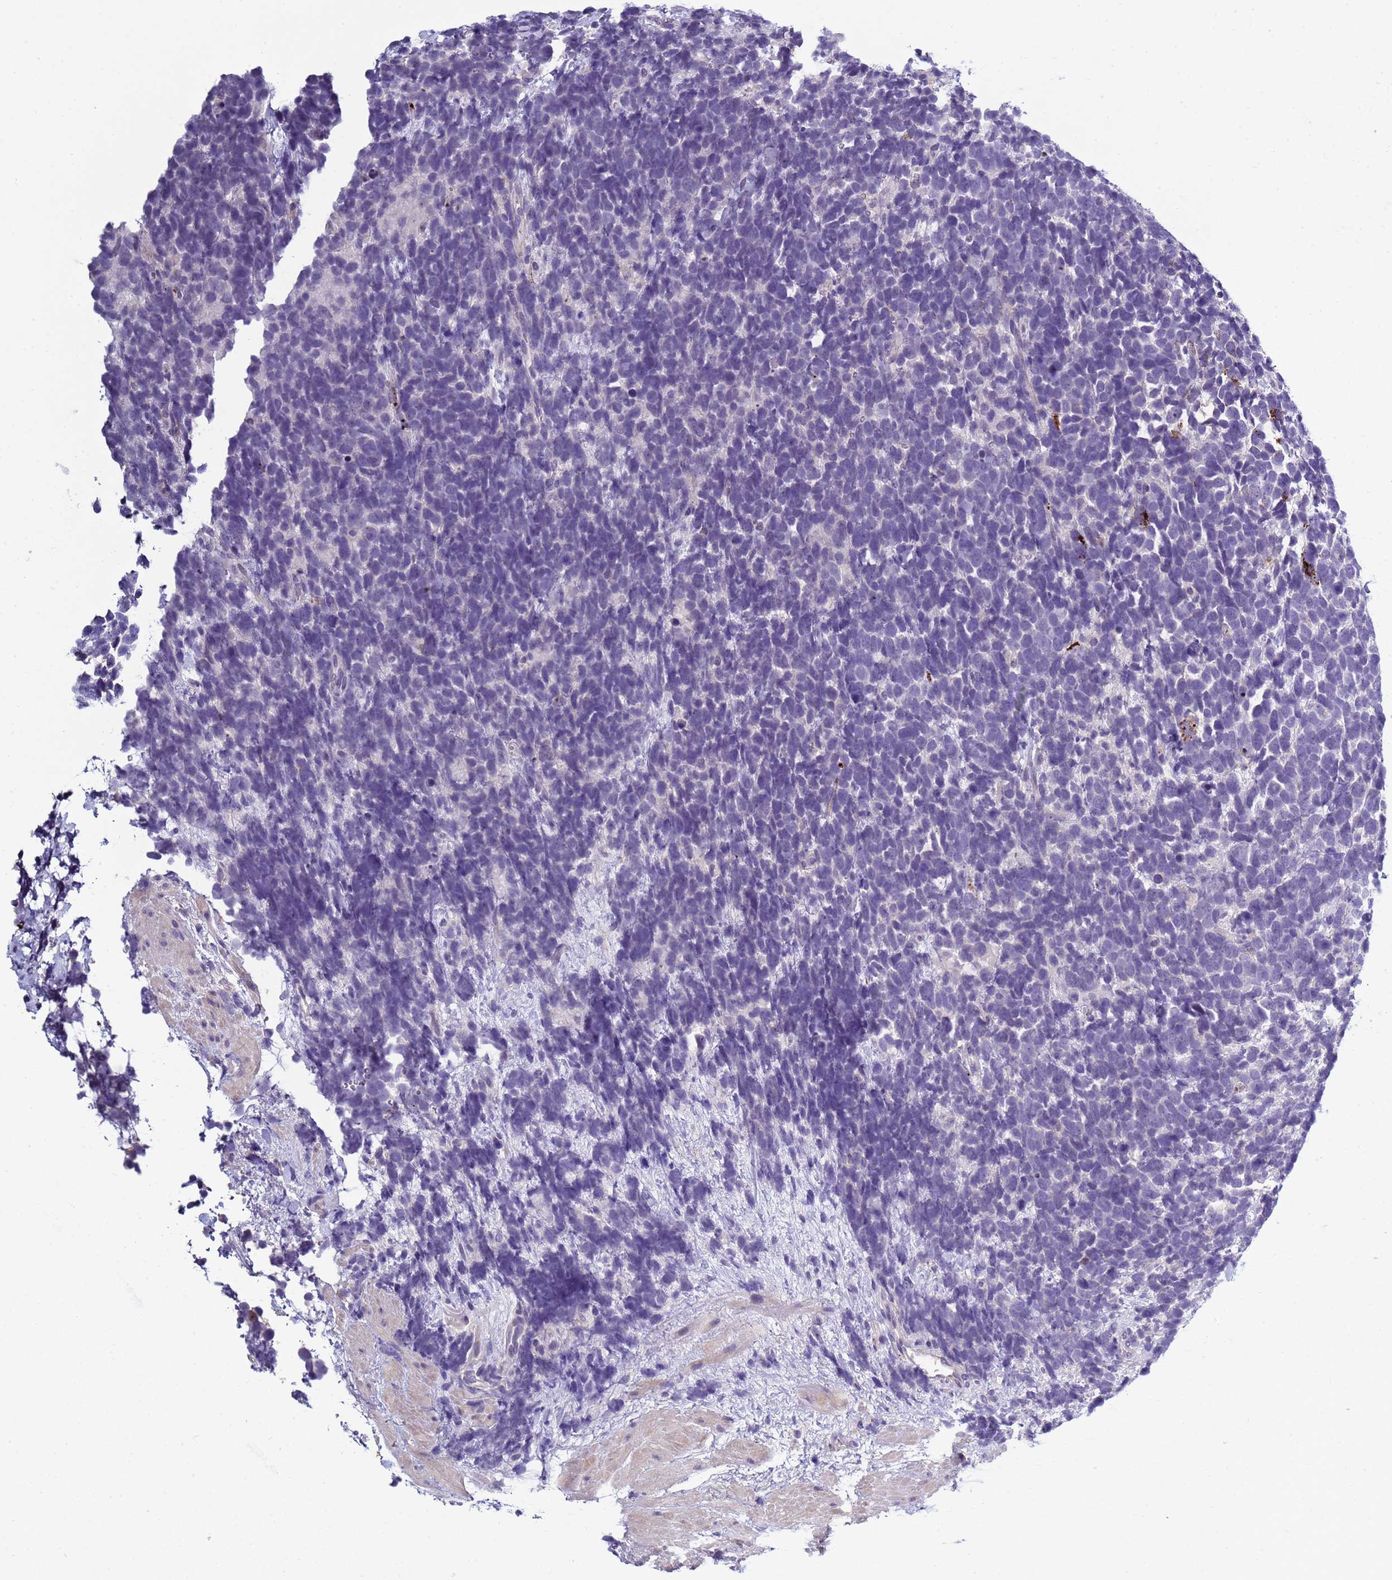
{"staining": {"intensity": "negative", "quantity": "none", "location": "none"}, "tissue": "urothelial cancer", "cell_type": "Tumor cells", "image_type": "cancer", "snomed": [{"axis": "morphology", "description": "Urothelial carcinoma, High grade"}, {"axis": "topography", "description": "Urinary bladder"}], "caption": "The immunohistochemistry image has no significant staining in tumor cells of urothelial carcinoma (high-grade) tissue.", "gene": "TRIM51", "patient": {"sex": "female", "age": 82}}